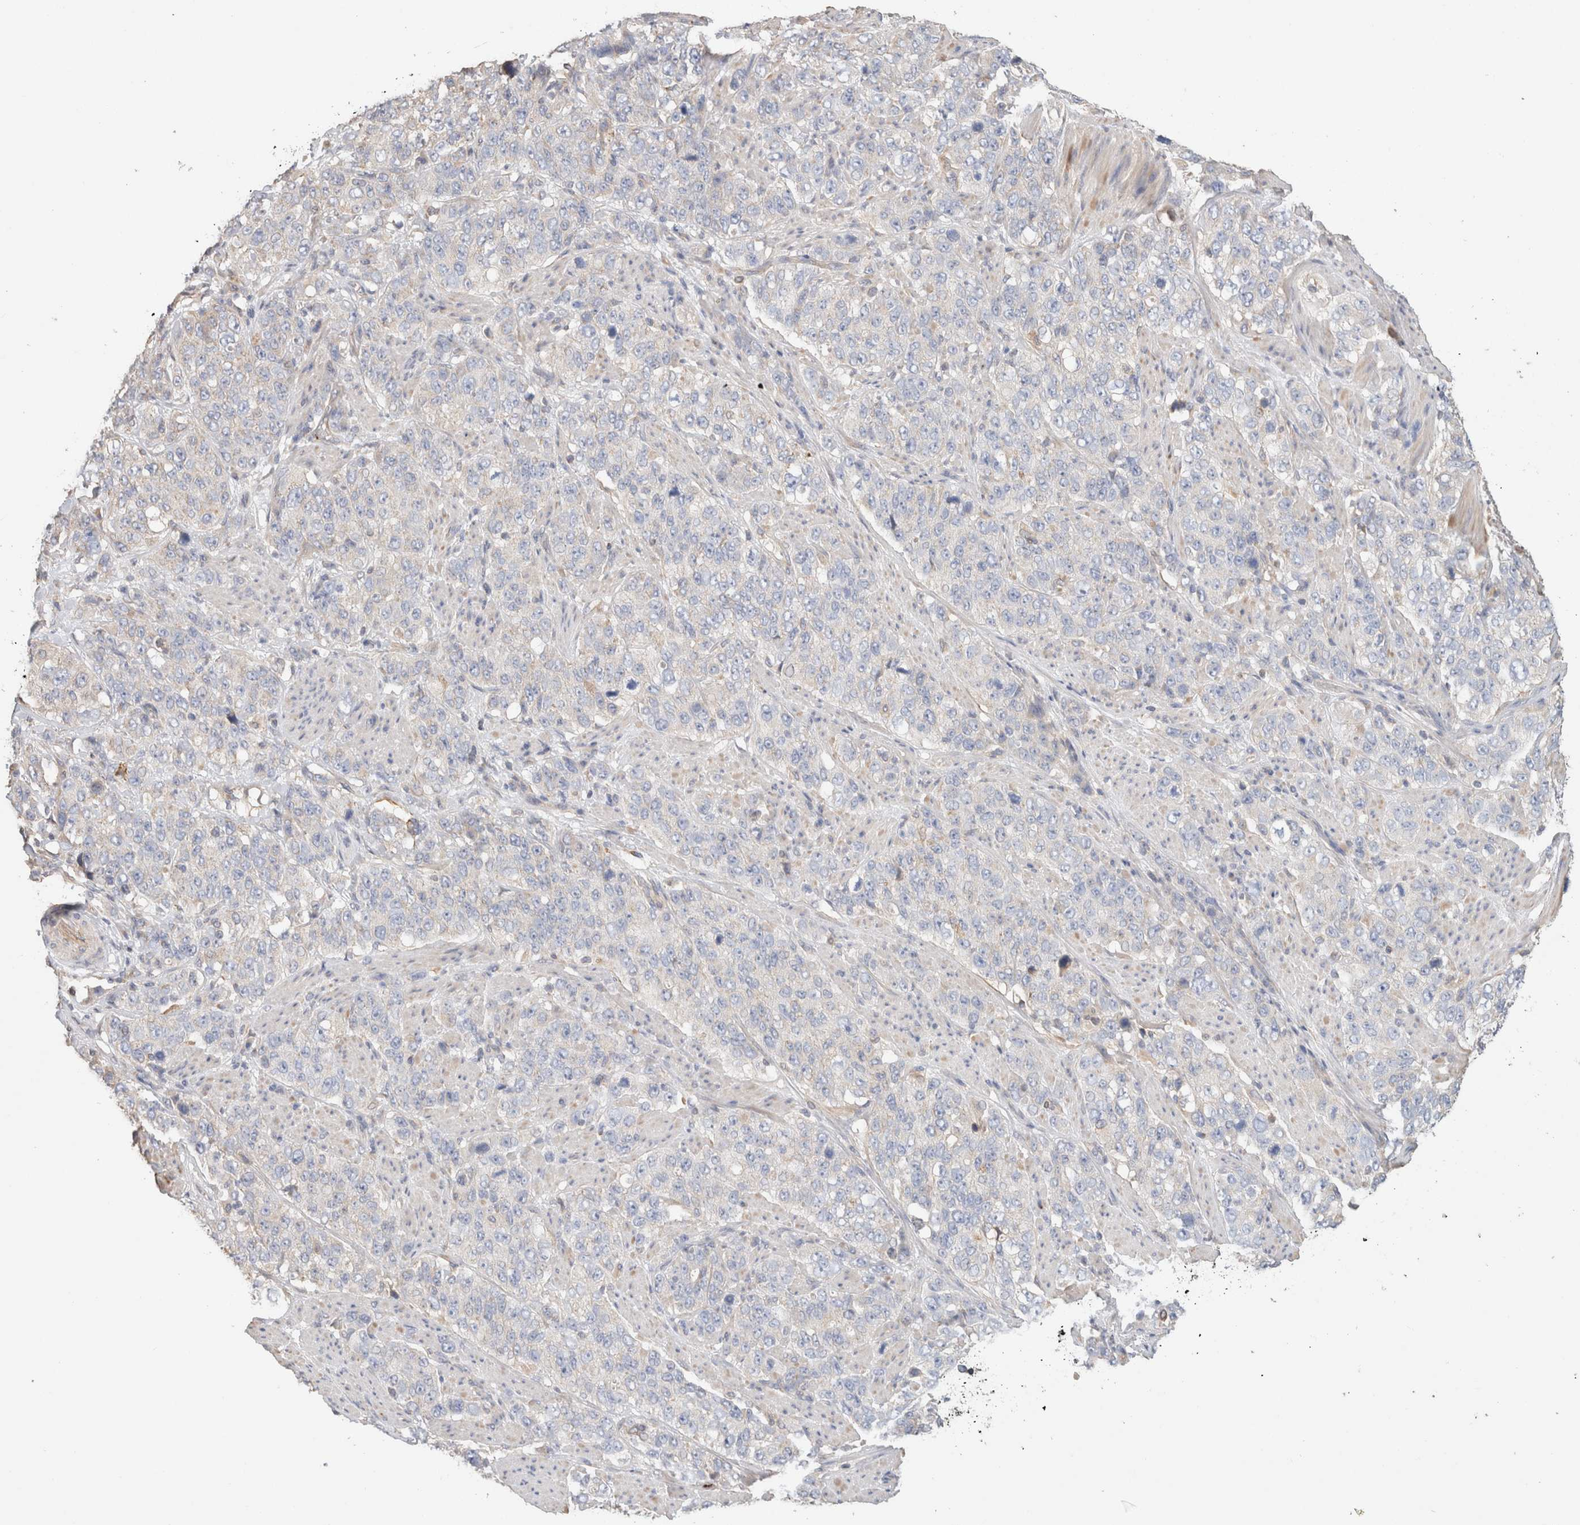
{"staining": {"intensity": "negative", "quantity": "none", "location": "none"}, "tissue": "stomach cancer", "cell_type": "Tumor cells", "image_type": "cancer", "snomed": [{"axis": "morphology", "description": "Adenocarcinoma, NOS"}, {"axis": "topography", "description": "Stomach"}], "caption": "Adenocarcinoma (stomach) was stained to show a protein in brown. There is no significant positivity in tumor cells.", "gene": "PROS1", "patient": {"sex": "male", "age": 48}}